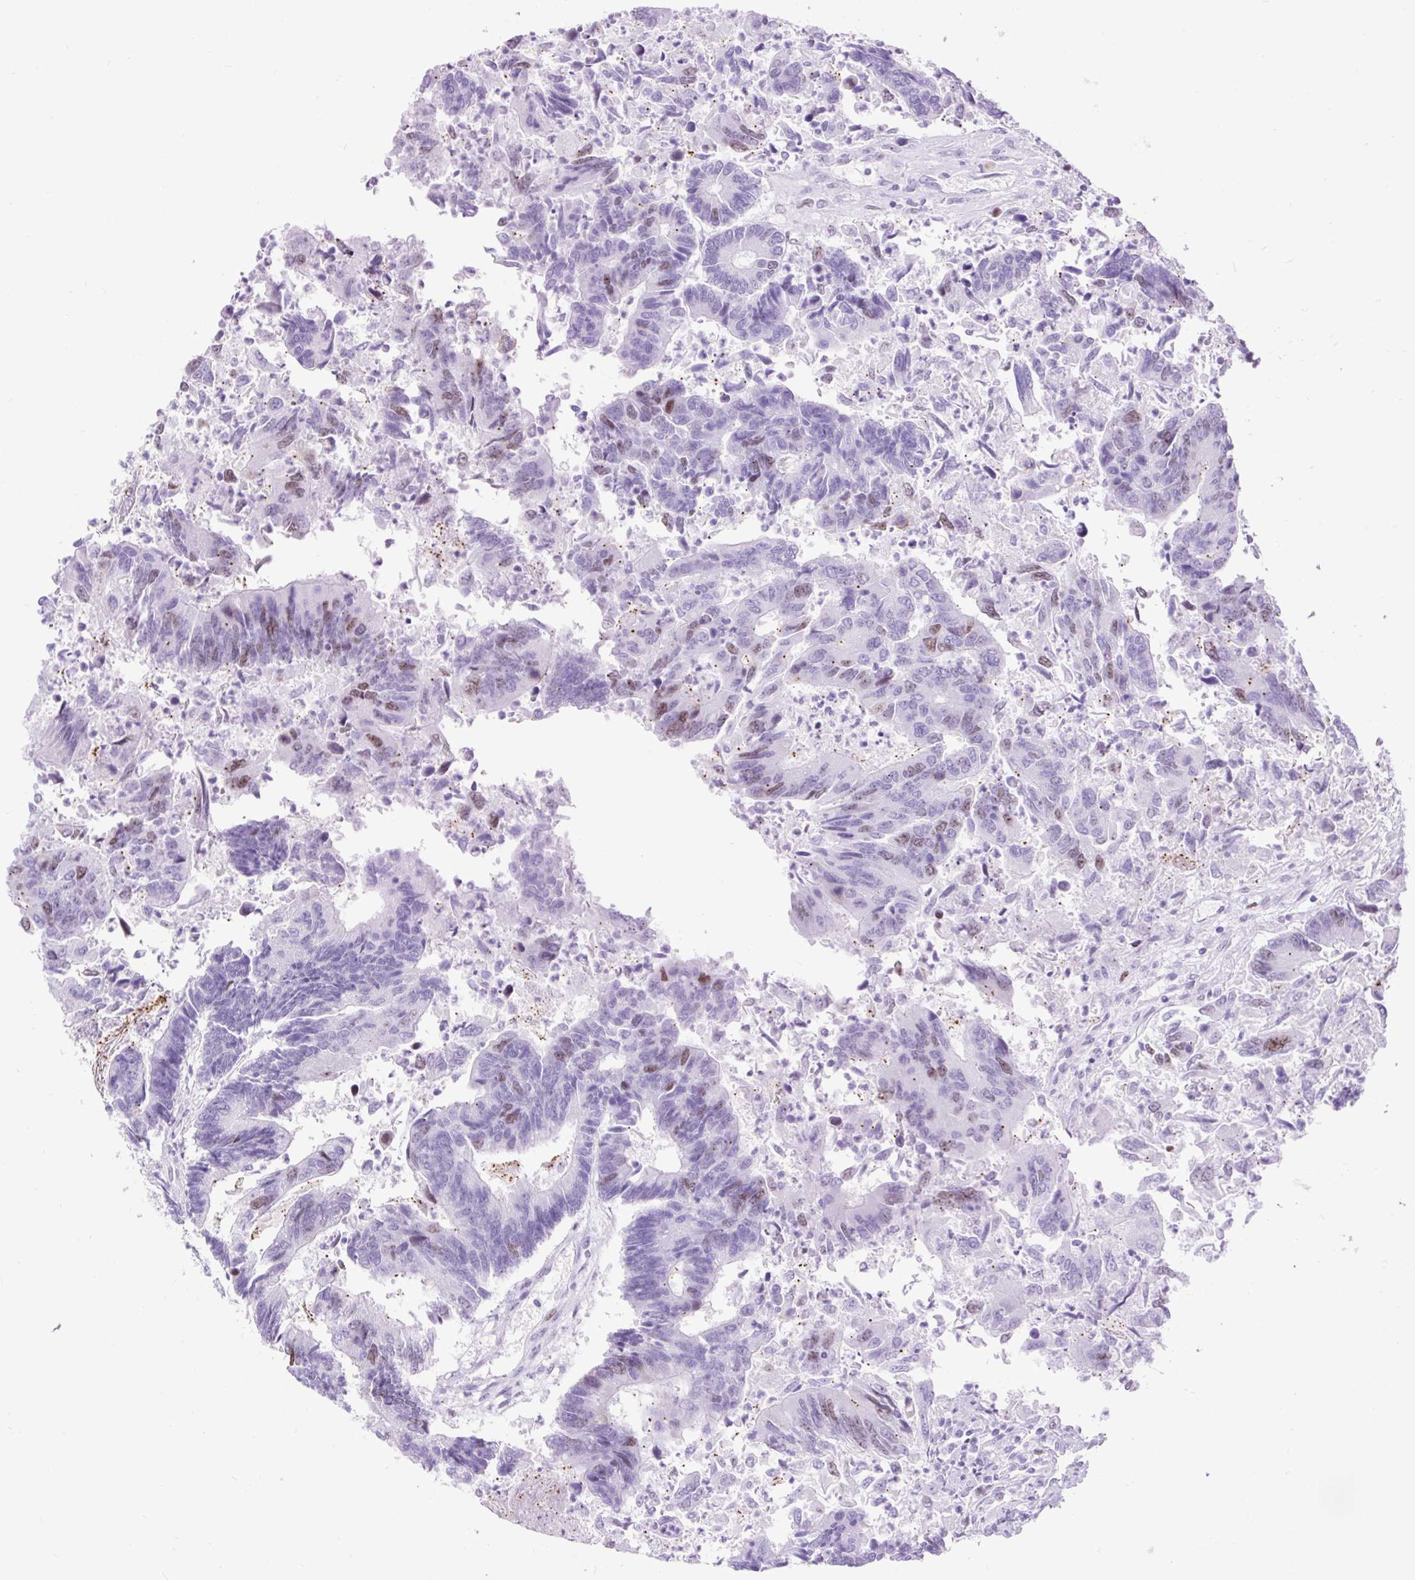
{"staining": {"intensity": "moderate", "quantity": "<25%", "location": "nuclear"}, "tissue": "colorectal cancer", "cell_type": "Tumor cells", "image_type": "cancer", "snomed": [{"axis": "morphology", "description": "Adenocarcinoma, NOS"}, {"axis": "topography", "description": "Colon"}], "caption": "Moderate nuclear staining is identified in about <25% of tumor cells in colorectal adenocarcinoma. The staining was performed using DAB, with brown indicating positive protein expression. Nuclei are stained blue with hematoxylin.", "gene": "RACGAP1", "patient": {"sex": "female", "age": 67}}